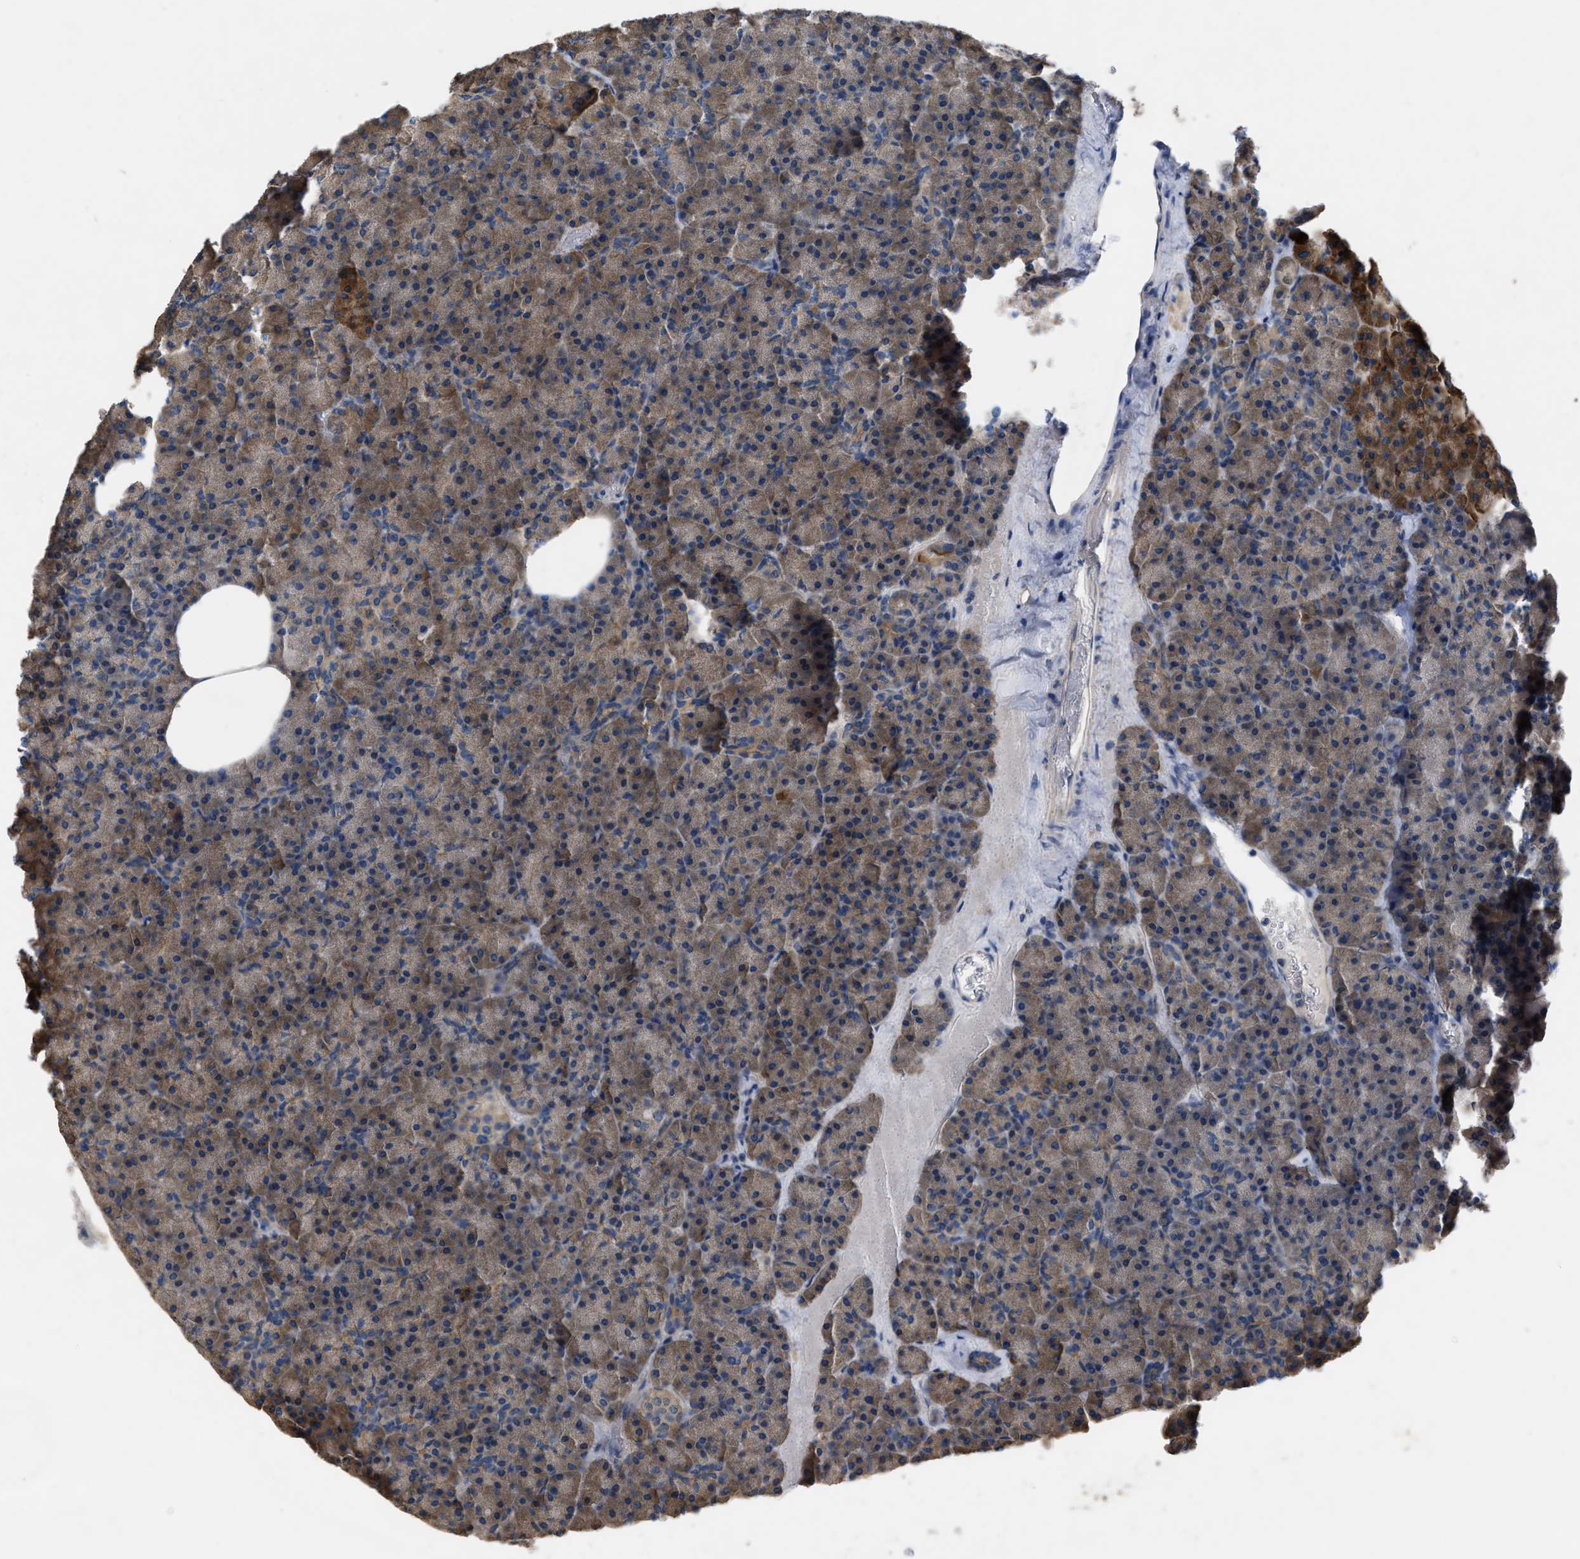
{"staining": {"intensity": "moderate", "quantity": ">75%", "location": "cytoplasmic/membranous"}, "tissue": "pancreas", "cell_type": "Exocrine glandular cells", "image_type": "normal", "snomed": [{"axis": "morphology", "description": "Normal tissue, NOS"}, {"axis": "morphology", "description": "Carcinoid, malignant, NOS"}, {"axis": "topography", "description": "Pancreas"}], "caption": "Protein staining by immunohistochemistry (IHC) exhibits moderate cytoplasmic/membranous expression in about >75% of exocrine glandular cells in benign pancreas.", "gene": "TMEM131", "patient": {"sex": "female", "age": 35}}